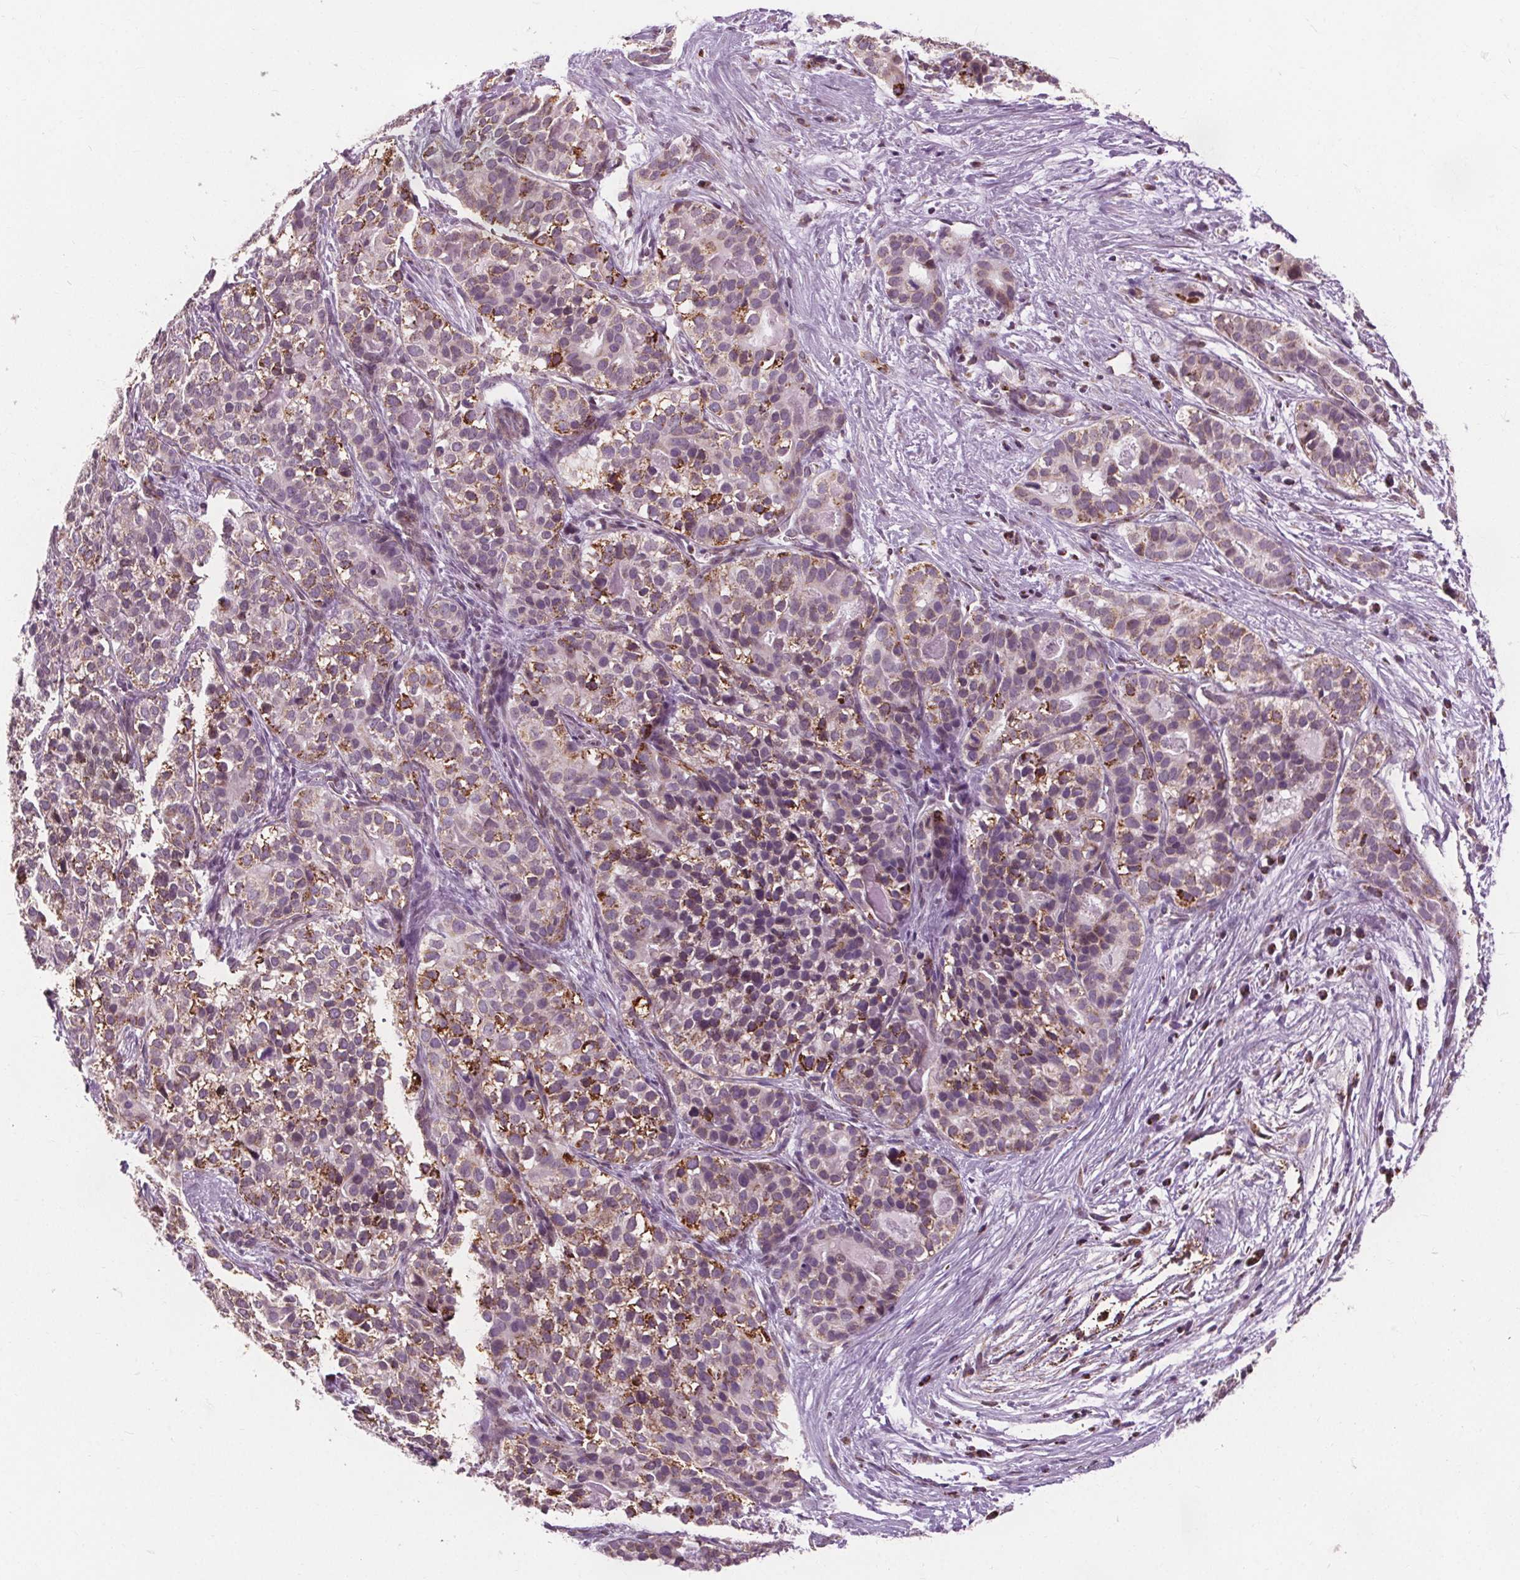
{"staining": {"intensity": "moderate", "quantity": "25%-75%", "location": "cytoplasmic/membranous"}, "tissue": "liver cancer", "cell_type": "Tumor cells", "image_type": "cancer", "snomed": [{"axis": "morphology", "description": "Cholangiocarcinoma"}, {"axis": "topography", "description": "Liver"}], "caption": "High-power microscopy captured an immunohistochemistry (IHC) micrograph of liver cancer (cholangiocarcinoma), revealing moderate cytoplasmic/membranous positivity in approximately 25%-75% of tumor cells.", "gene": "LFNG", "patient": {"sex": "male", "age": 56}}